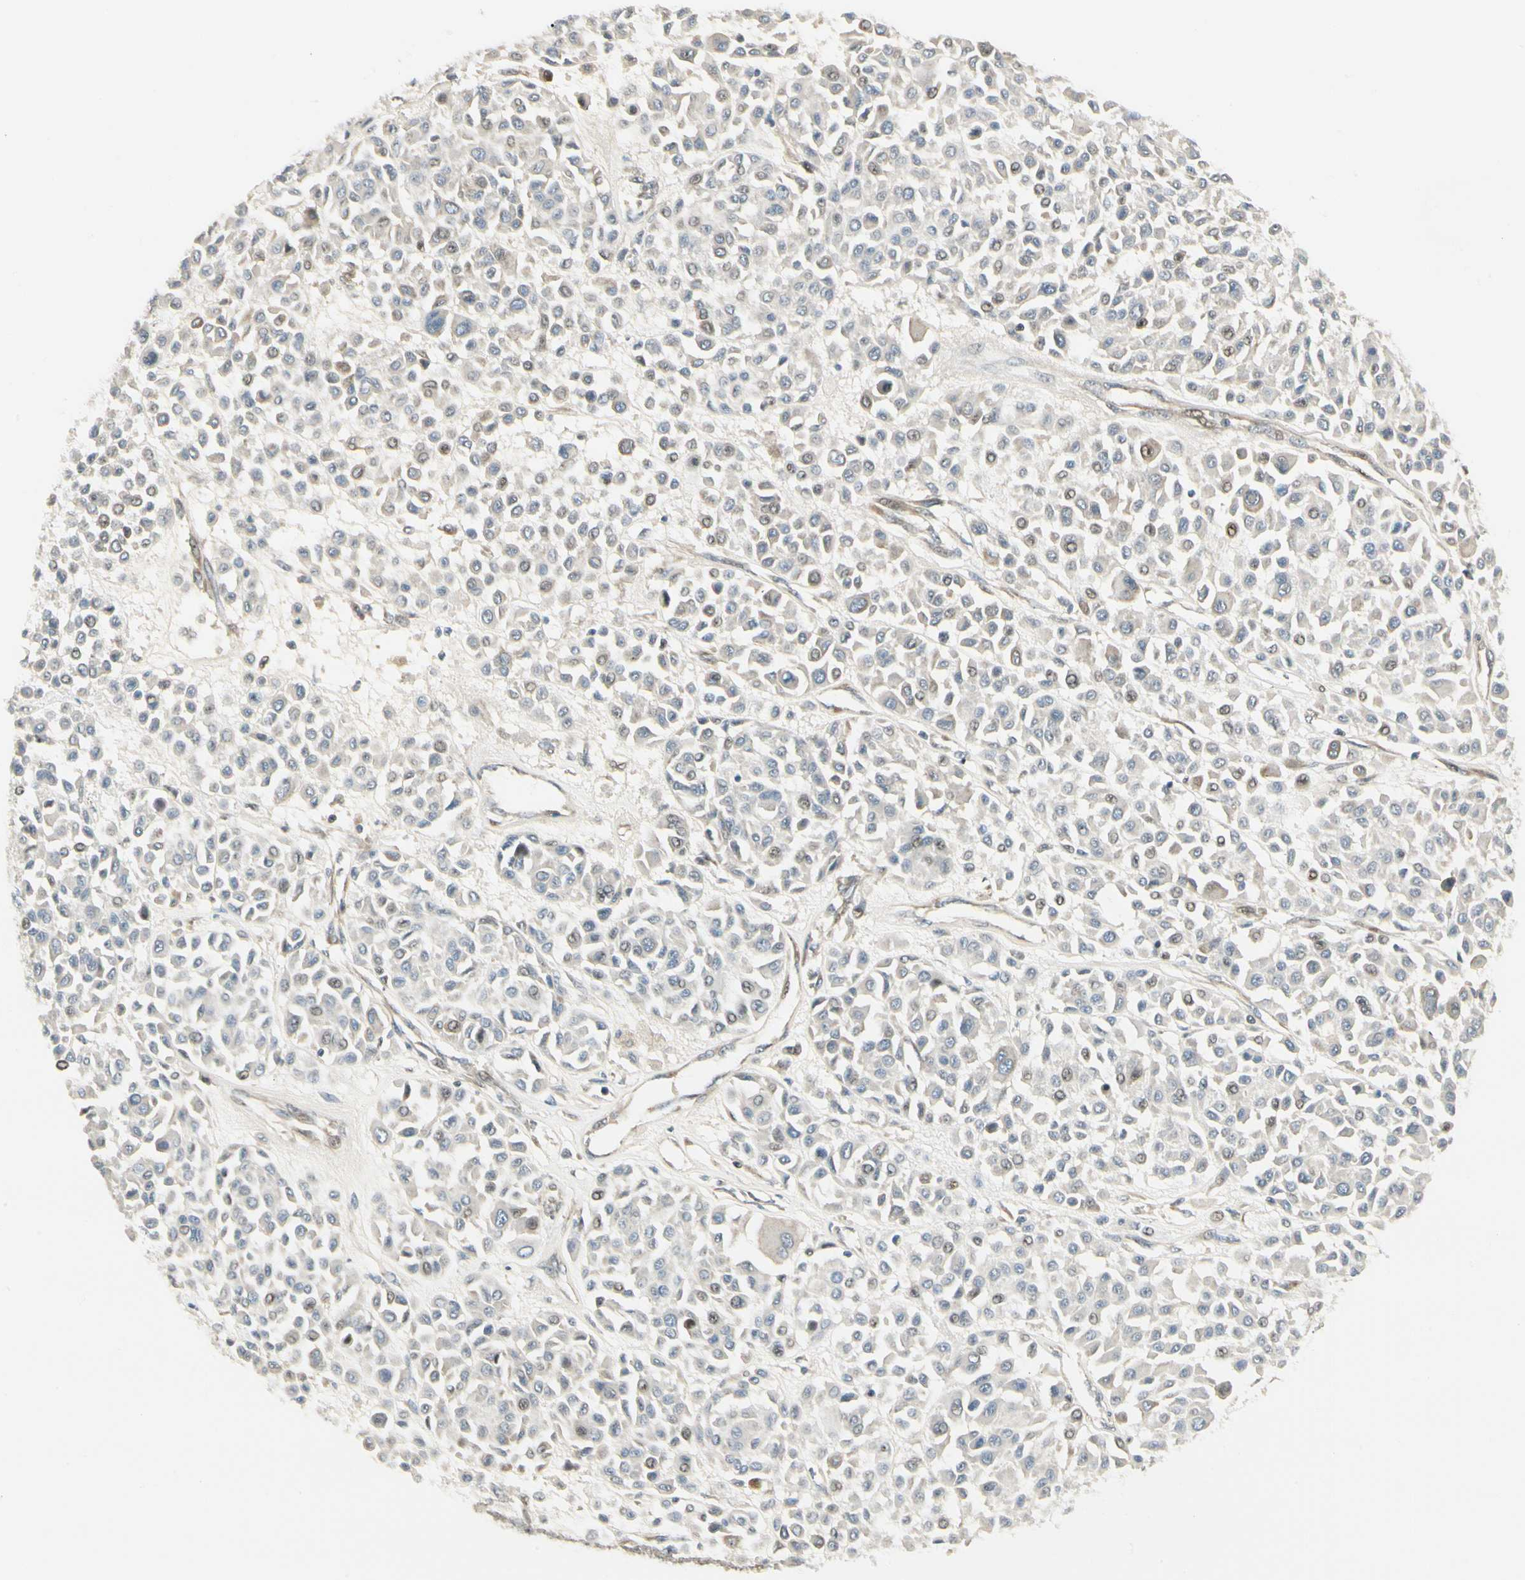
{"staining": {"intensity": "weak", "quantity": "25%-75%", "location": "cytoplasmic/membranous"}, "tissue": "melanoma", "cell_type": "Tumor cells", "image_type": "cancer", "snomed": [{"axis": "morphology", "description": "Malignant melanoma, Metastatic site"}, {"axis": "topography", "description": "Soft tissue"}], "caption": "Melanoma stained with a brown dye exhibits weak cytoplasmic/membranous positive expression in about 25%-75% of tumor cells.", "gene": "P4HA3", "patient": {"sex": "male", "age": 41}}